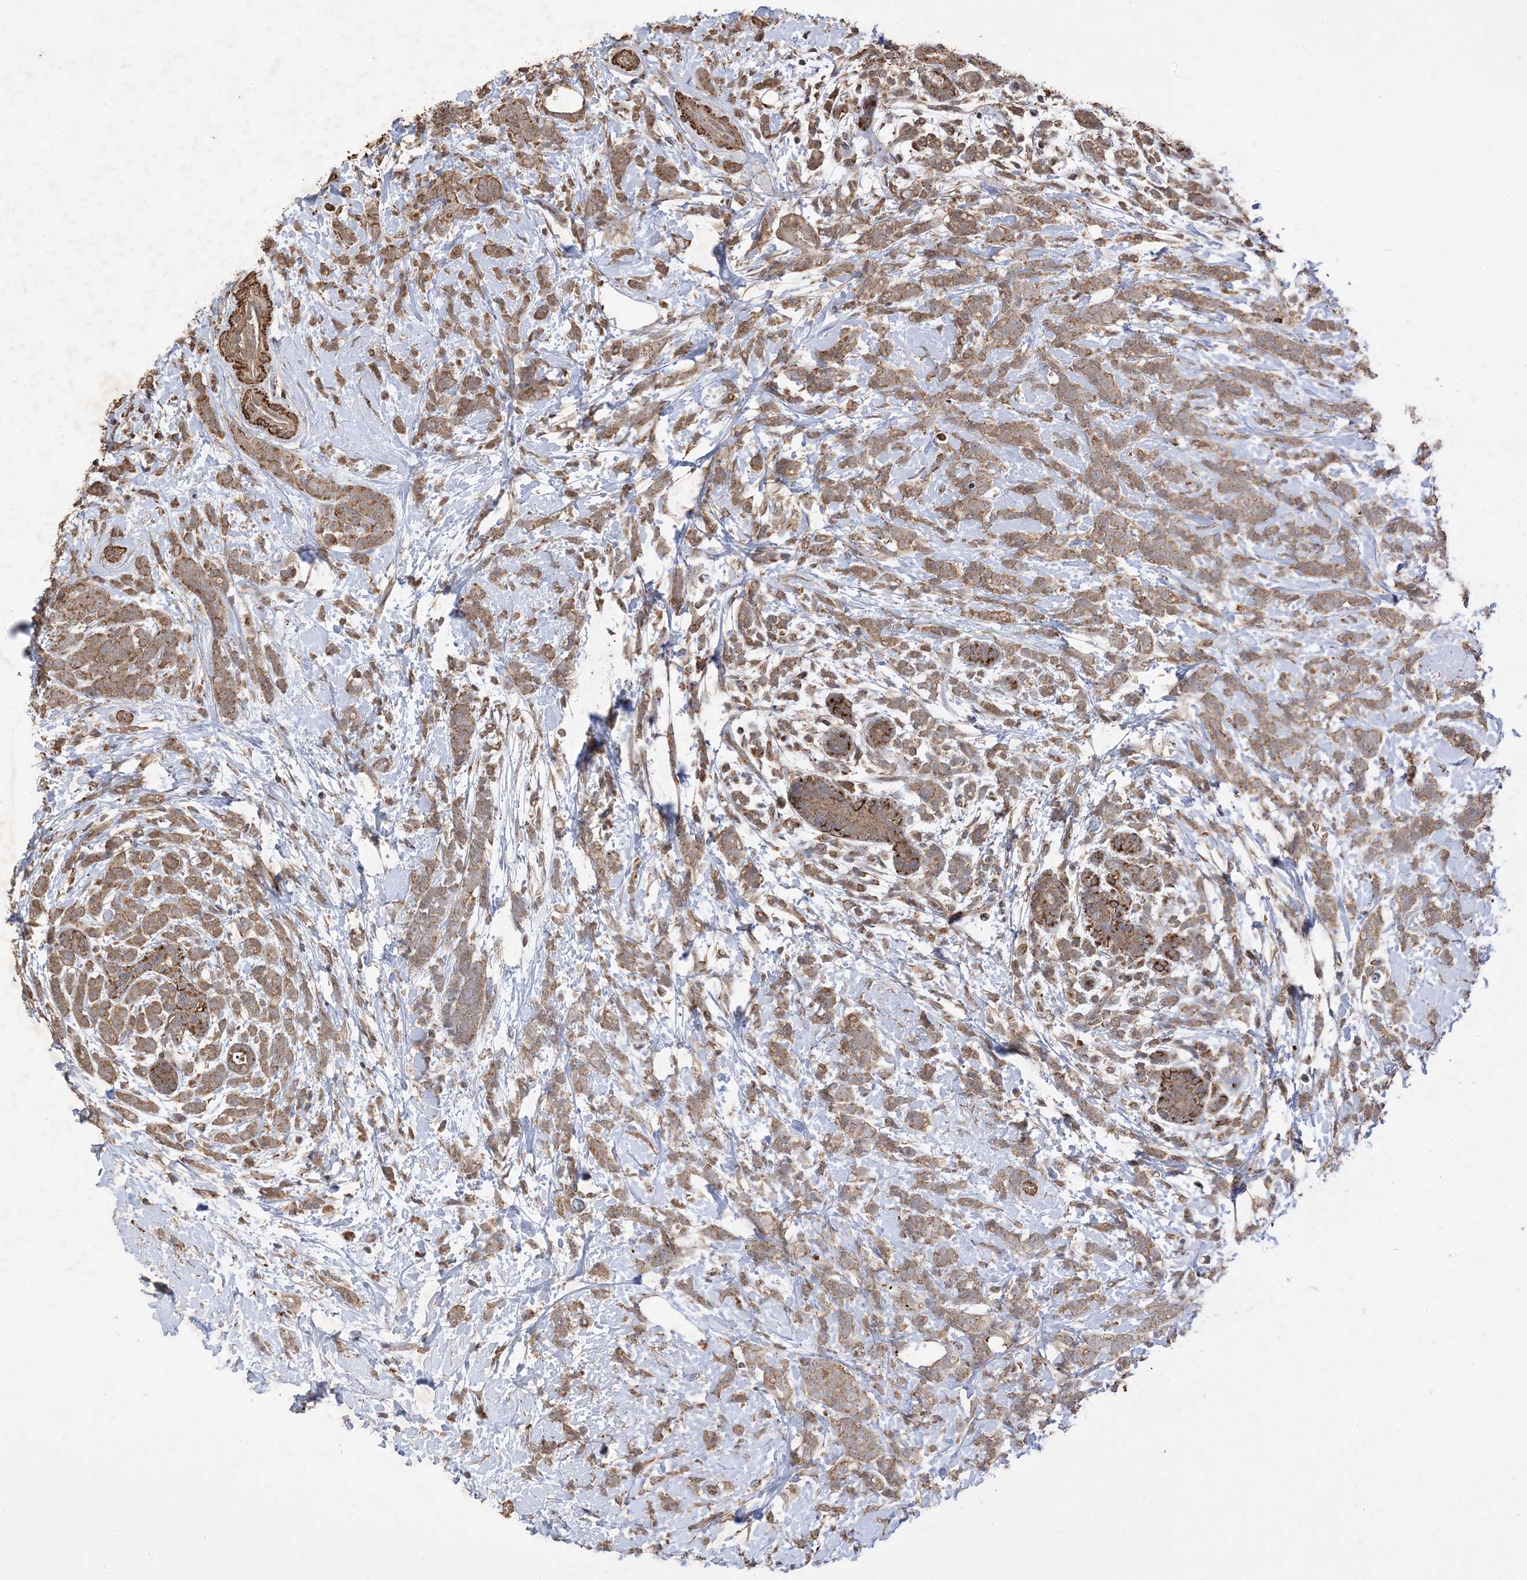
{"staining": {"intensity": "moderate", "quantity": ">75%", "location": "cytoplasmic/membranous"}, "tissue": "breast cancer", "cell_type": "Tumor cells", "image_type": "cancer", "snomed": [{"axis": "morphology", "description": "Lobular carcinoma"}, {"axis": "topography", "description": "Breast"}], "caption": "Lobular carcinoma (breast) stained with a brown dye demonstrates moderate cytoplasmic/membranous positive positivity in approximately >75% of tumor cells.", "gene": "HPS4", "patient": {"sex": "female", "age": 58}}